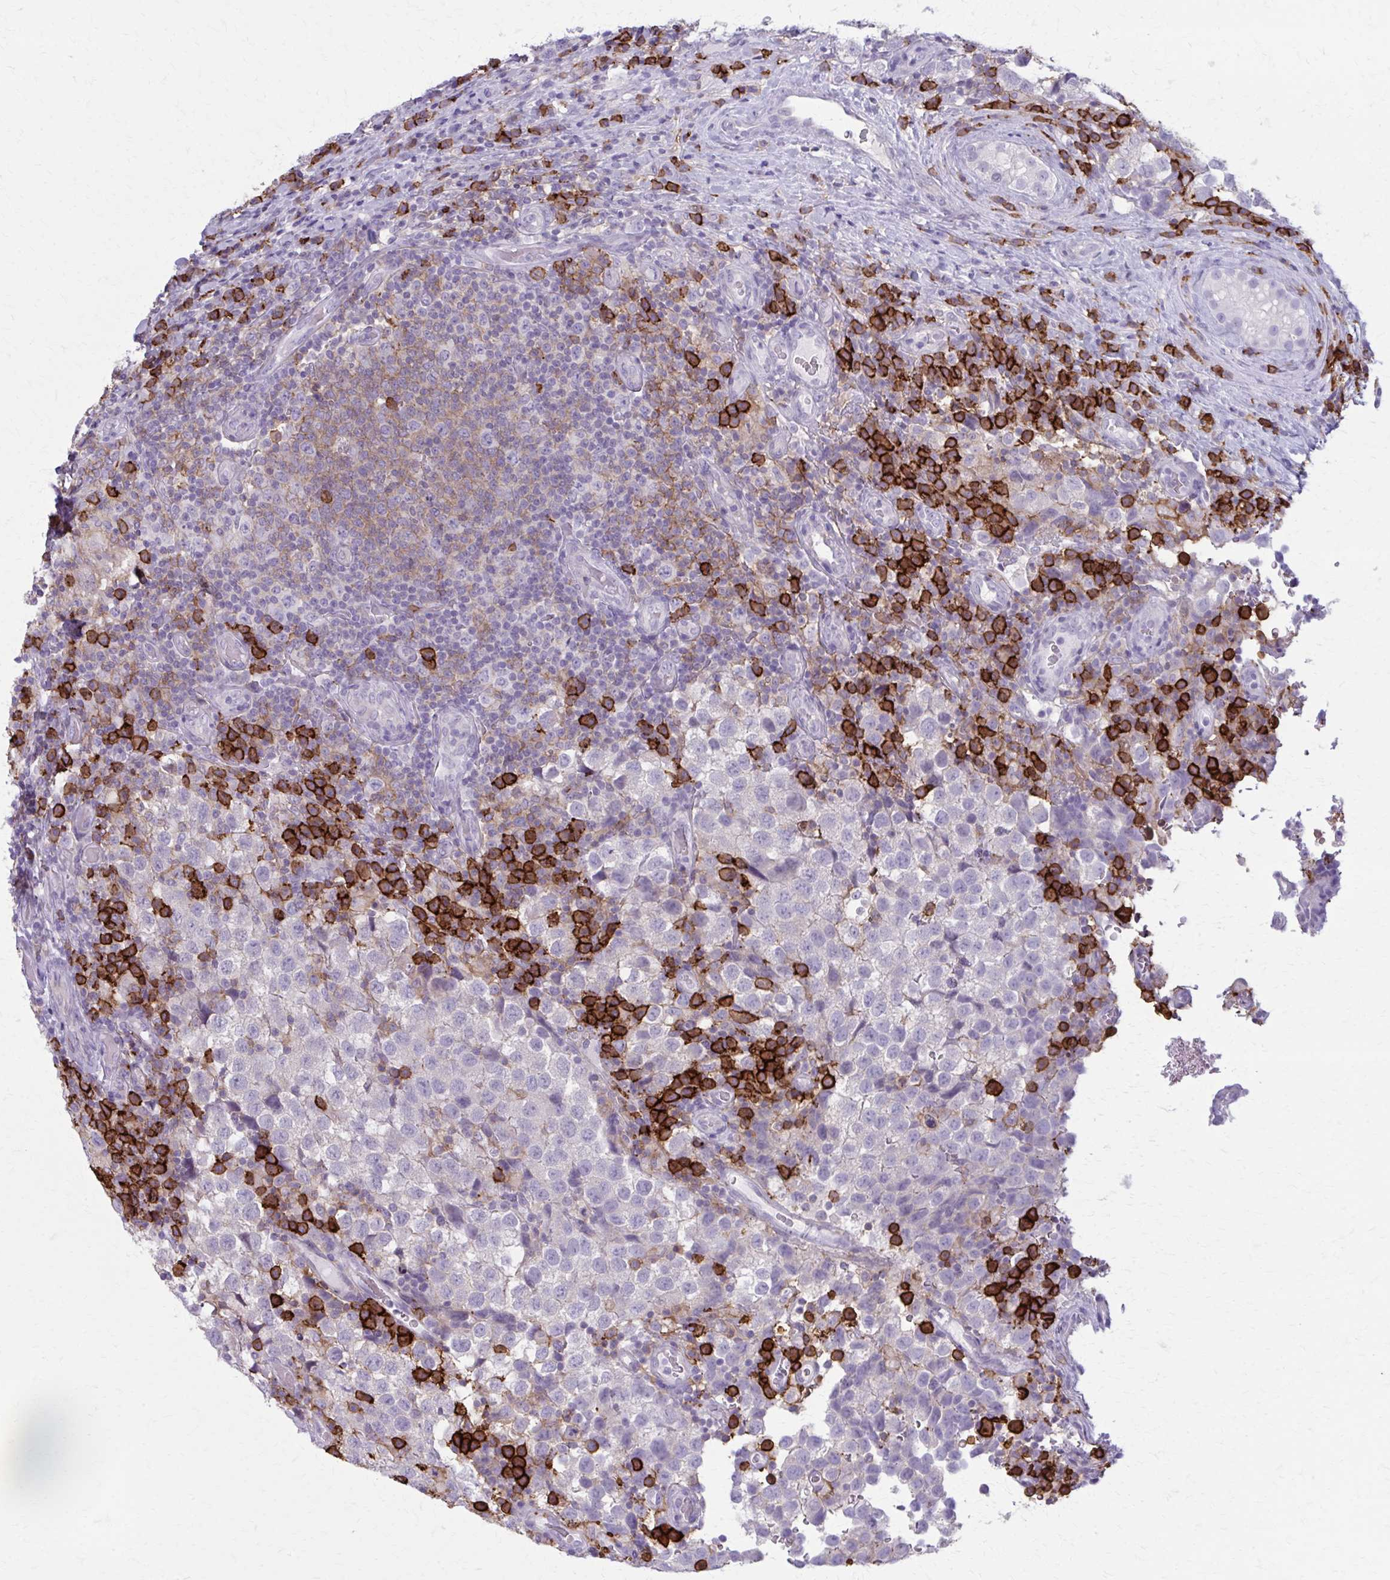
{"staining": {"intensity": "negative", "quantity": "none", "location": "none"}, "tissue": "testis cancer", "cell_type": "Tumor cells", "image_type": "cancer", "snomed": [{"axis": "morphology", "description": "Seminoma, NOS"}, {"axis": "topography", "description": "Testis"}], "caption": "Photomicrograph shows no significant protein staining in tumor cells of testis cancer (seminoma).", "gene": "CD38", "patient": {"sex": "male", "age": 34}}